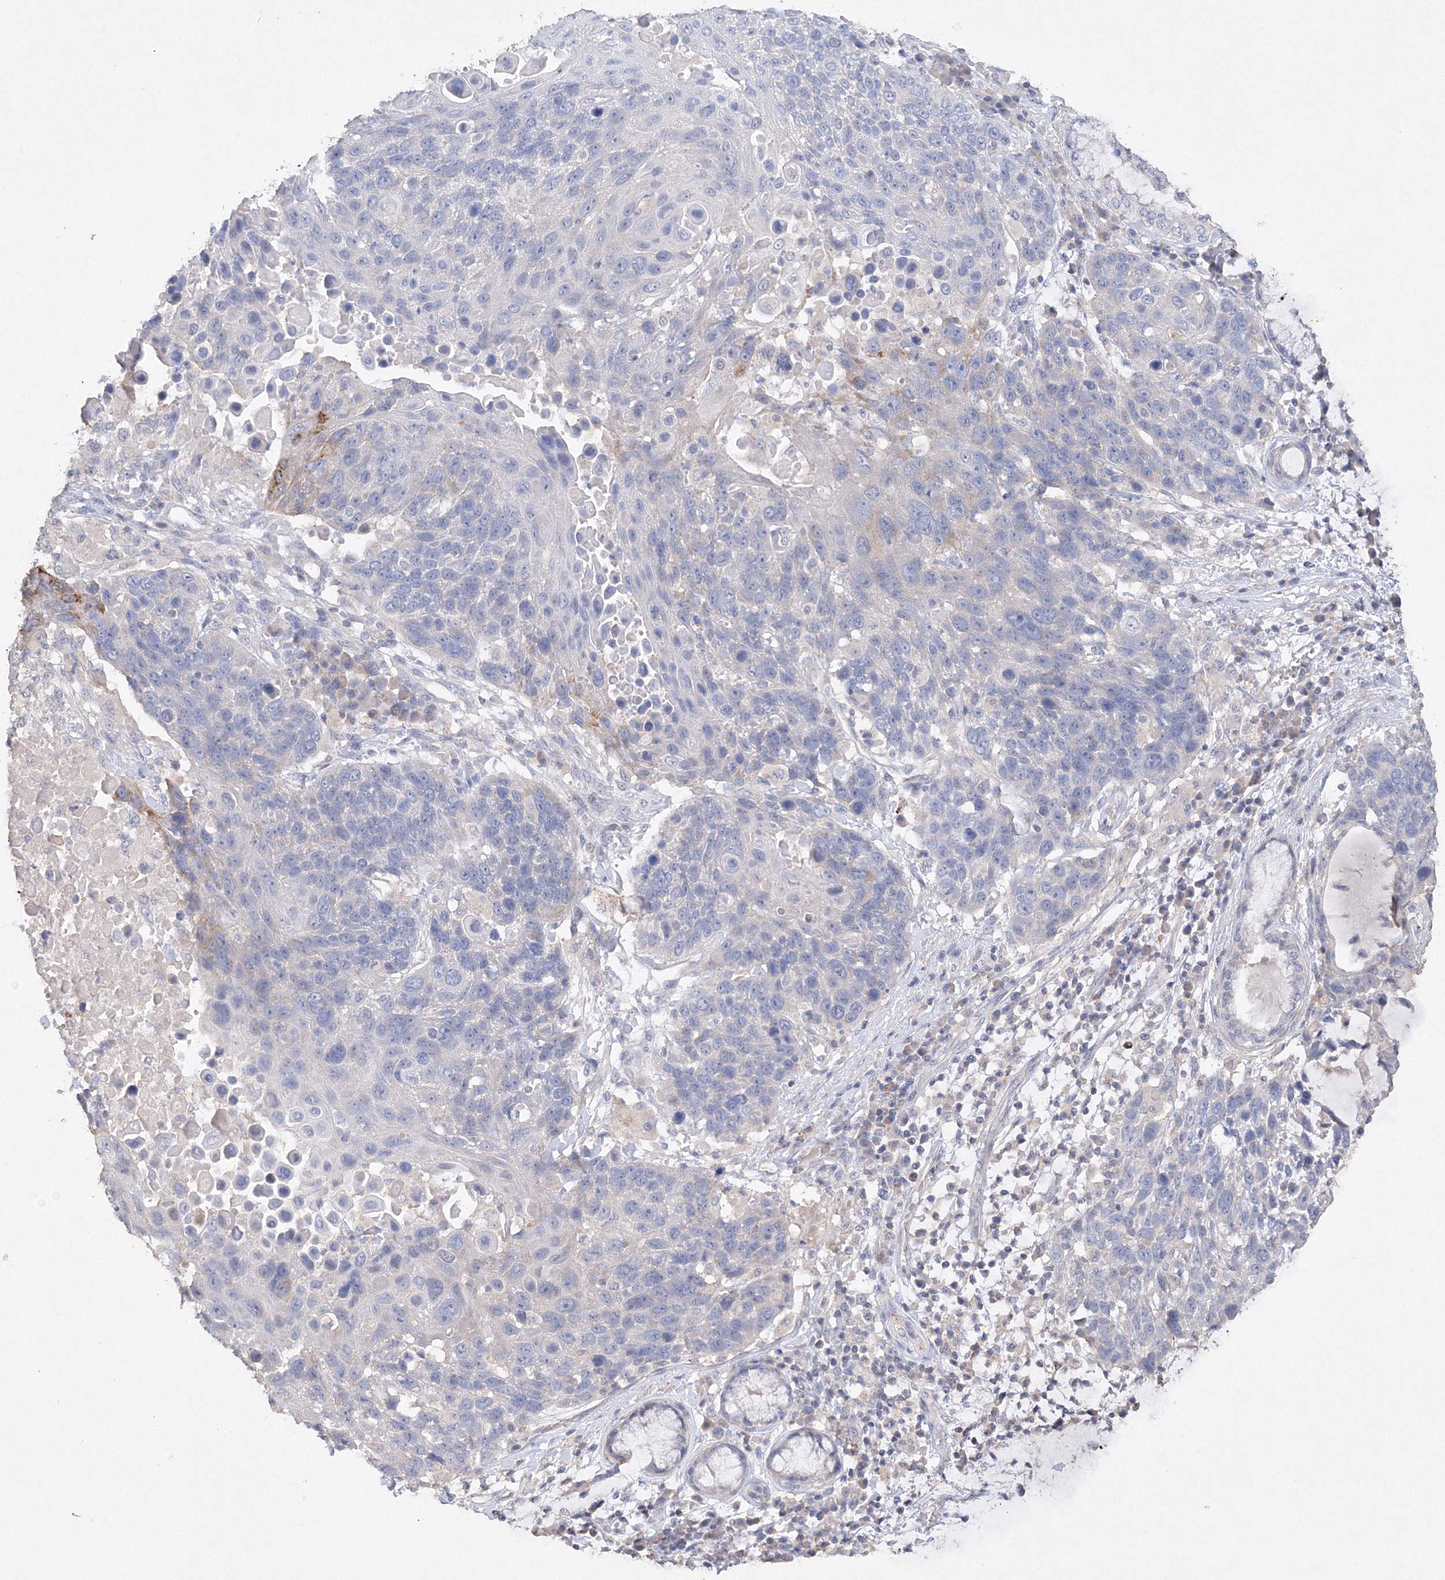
{"staining": {"intensity": "negative", "quantity": "none", "location": "none"}, "tissue": "lung cancer", "cell_type": "Tumor cells", "image_type": "cancer", "snomed": [{"axis": "morphology", "description": "Squamous cell carcinoma, NOS"}, {"axis": "topography", "description": "Lung"}], "caption": "Protein analysis of lung squamous cell carcinoma shows no significant positivity in tumor cells.", "gene": "GLS", "patient": {"sex": "male", "age": 66}}